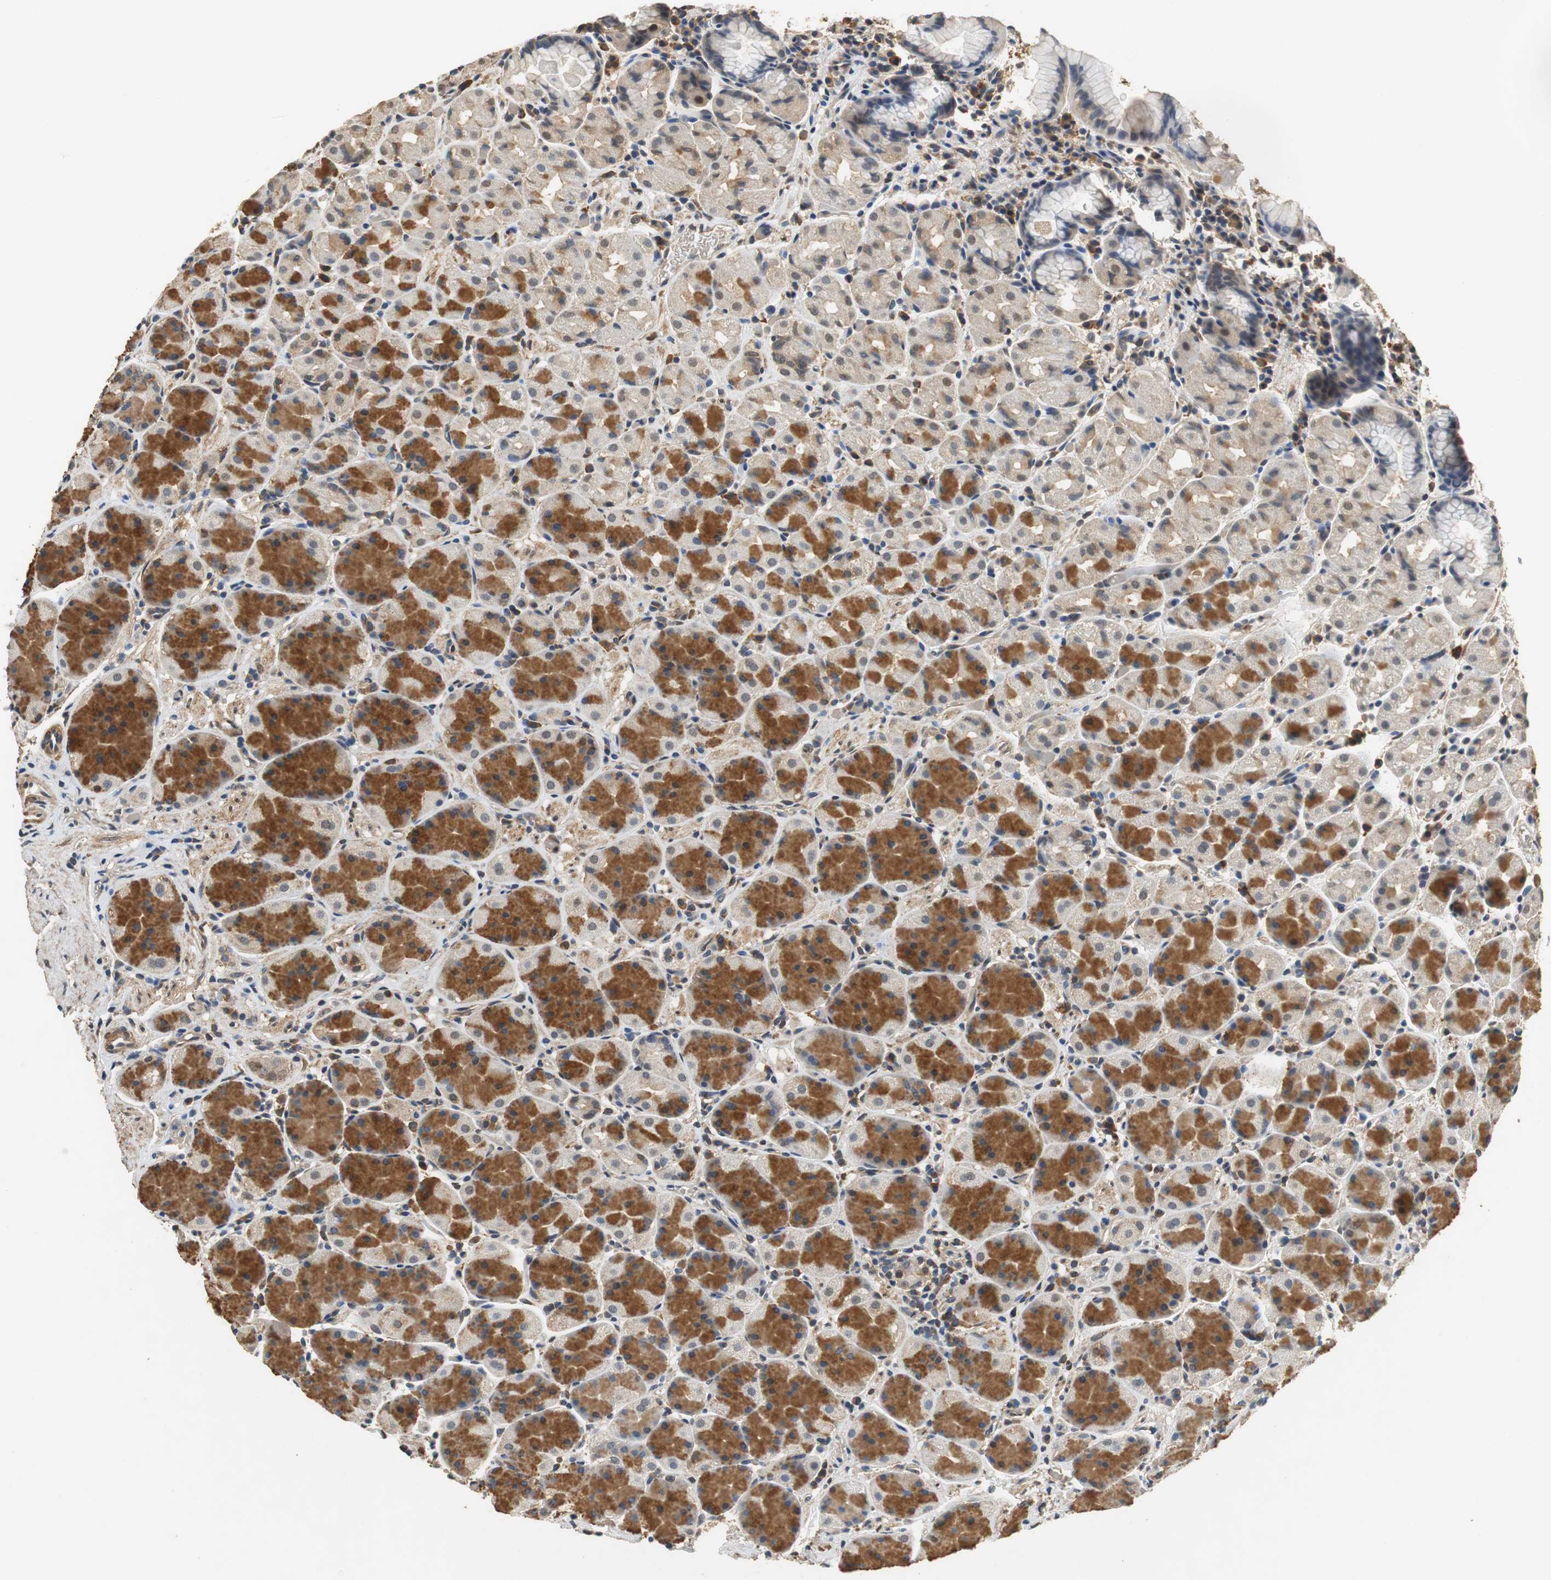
{"staining": {"intensity": "moderate", "quantity": "25%-75%", "location": "cytoplasmic/membranous,nuclear"}, "tissue": "stomach", "cell_type": "Glandular cells", "image_type": "normal", "snomed": [{"axis": "morphology", "description": "Normal tissue, NOS"}, {"axis": "topography", "description": "Stomach, lower"}], "caption": "Moderate cytoplasmic/membranous,nuclear staining for a protein is present in approximately 25%-75% of glandular cells of benign stomach using immunohistochemistry (IHC).", "gene": "UBQLN2", "patient": {"sex": "male", "age": 56}}